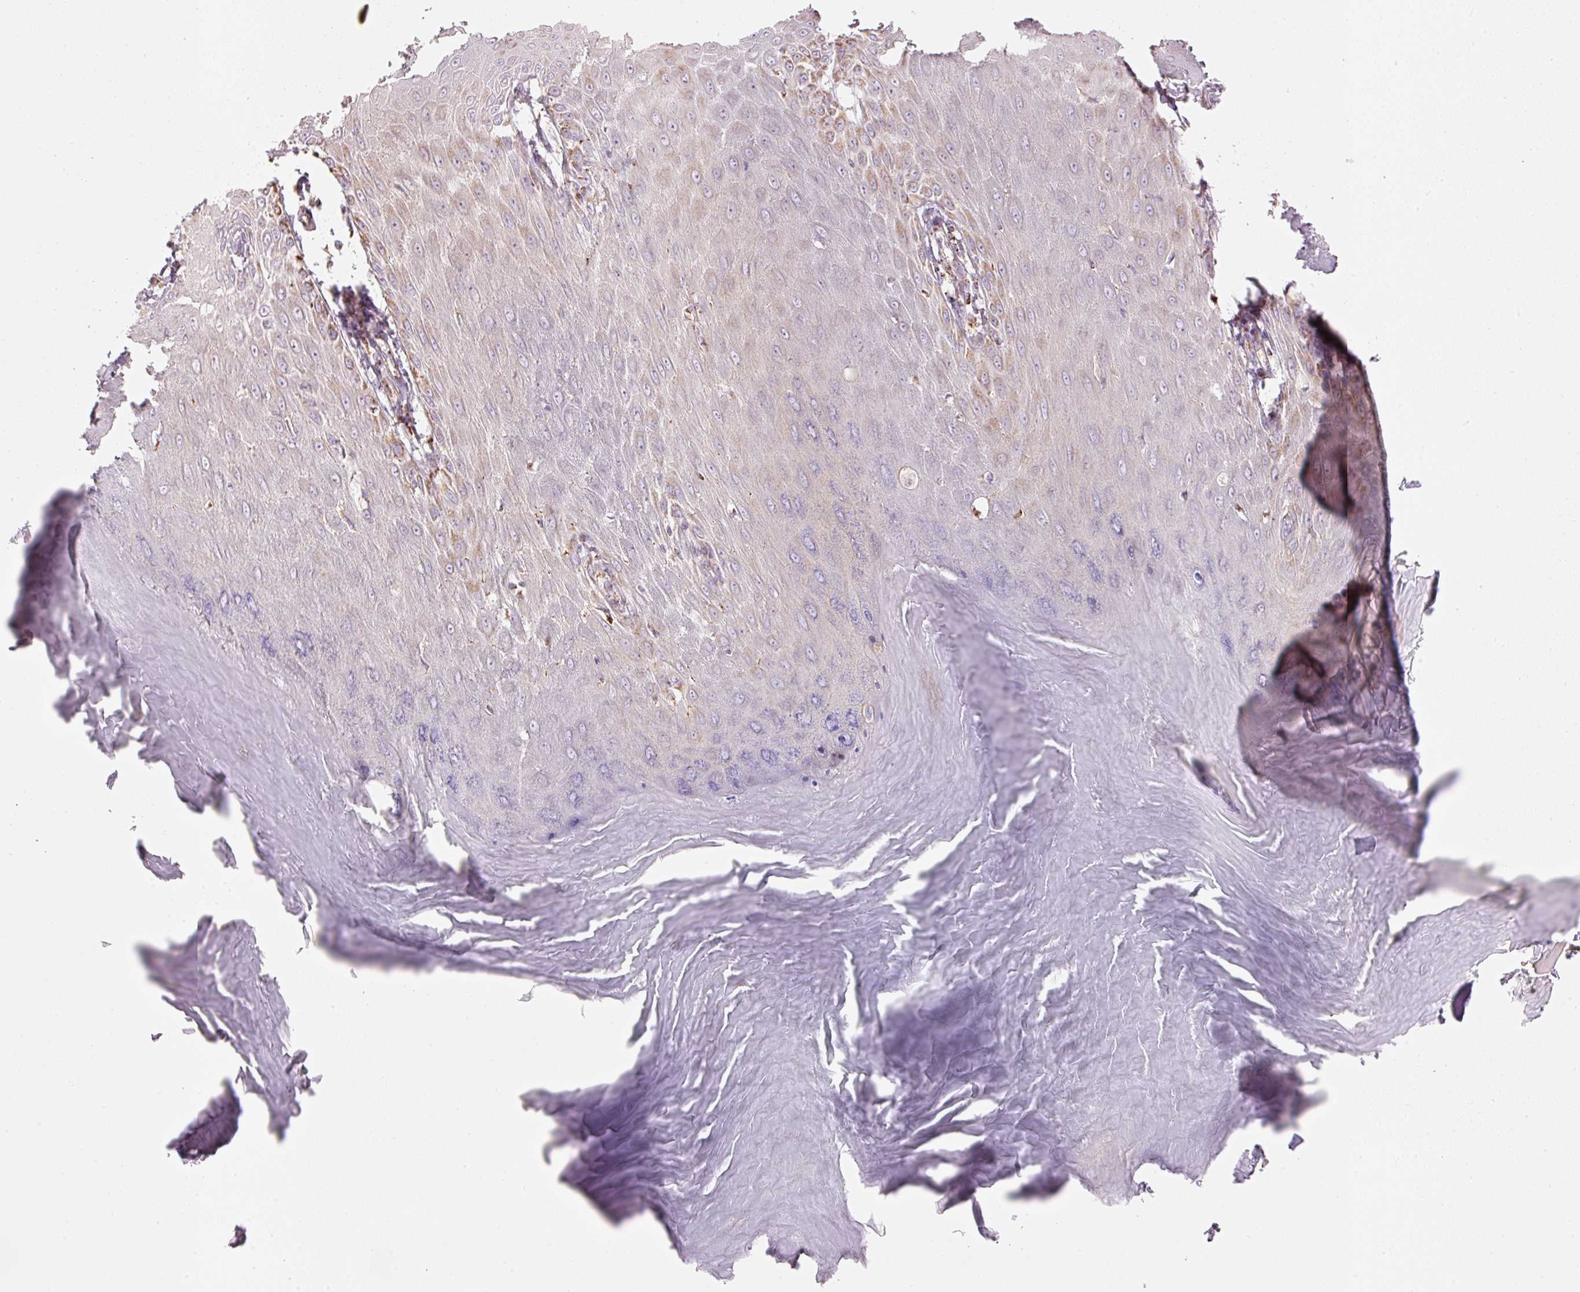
{"staining": {"intensity": "moderate", "quantity": "<25%", "location": "cytoplasmic/membranous"}, "tissue": "skin cancer", "cell_type": "Tumor cells", "image_type": "cancer", "snomed": [{"axis": "morphology", "description": "Squamous cell carcinoma, NOS"}, {"axis": "topography", "description": "Skin"}], "caption": "The image displays staining of skin cancer, revealing moderate cytoplasmic/membranous protein positivity (brown color) within tumor cells.", "gene": "C17orf98", "patient": {"sex": "male", "age": 70}}